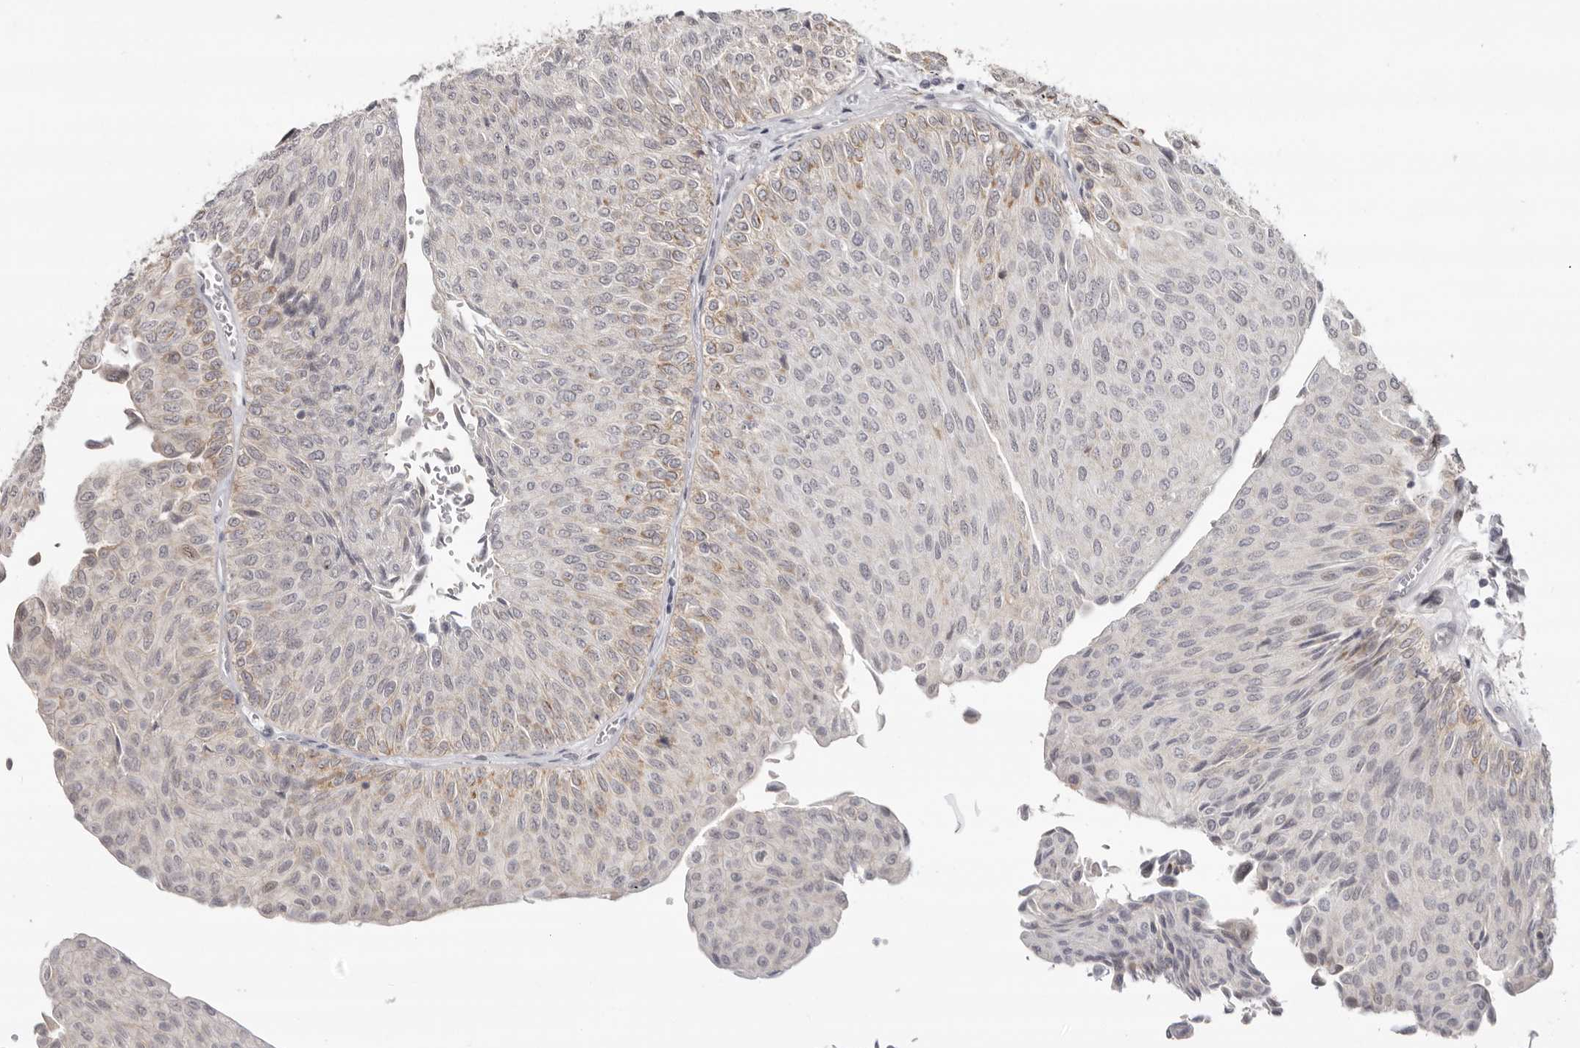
{"staining": {"intensity": "weak", "quantity": "25%-75%", "location": "cytoplasmic/membranous"}, "tissue": "urothelial cancer", "cell_type": "Tumor cells", "image_type": "cancer", "snomed": [{"axis": "morphology", "description": "Urothelial carcinoma, Low grade"}, {"axis": "topography", "description": "Urinary bladder"}], "caption": "Human urothelial cancer stained with a brown dye shows weak cytoplasmic/membranous positive expression in approximately 25%-75% of tumor cells.", "gene": "SZT2", "patient": {"sex": "male", "age": 78}}